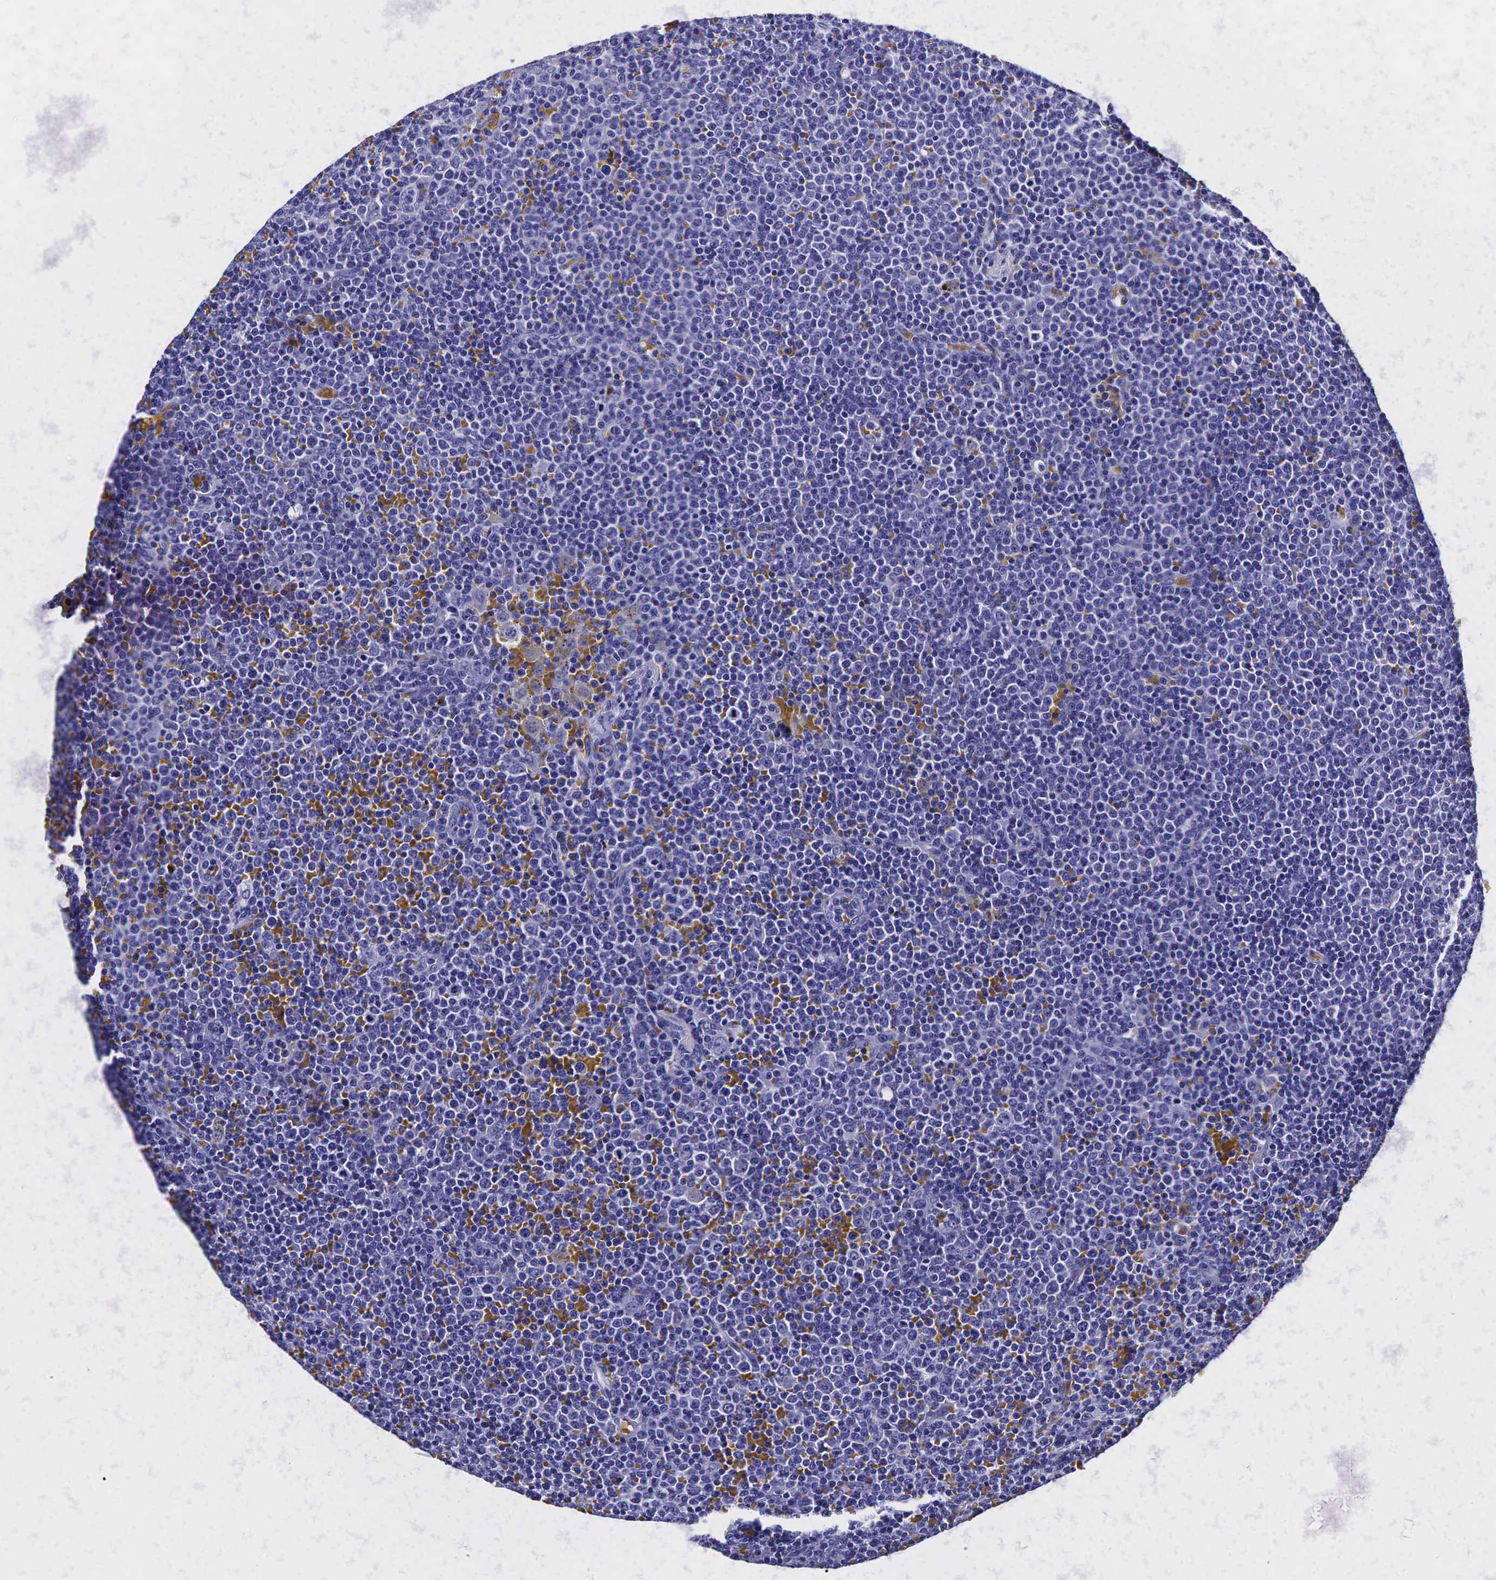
{"staining": {"intensity": "negative", "quantity": "none", "location": "none"}, "tissue": "lymphoma", "cell_type": "Tumor cells", "image_type": "cancer", "snomed": [{"axis": "morphology", "description": "Malignant lymphoma, non-Hodgkin's type, Low grade"}, {"axis": "topography", "description": "Lymph node"}], "caption": "Lymphoma was stained to show a protein in brown. There is no significant positivity in tumor cells. (DAB (3,3'-diaminobenzidine) IHC visualized using brightfield microscopy, high magnification).", "gene": "KLK3", "patient": {"sex": "male", "age": 50}}